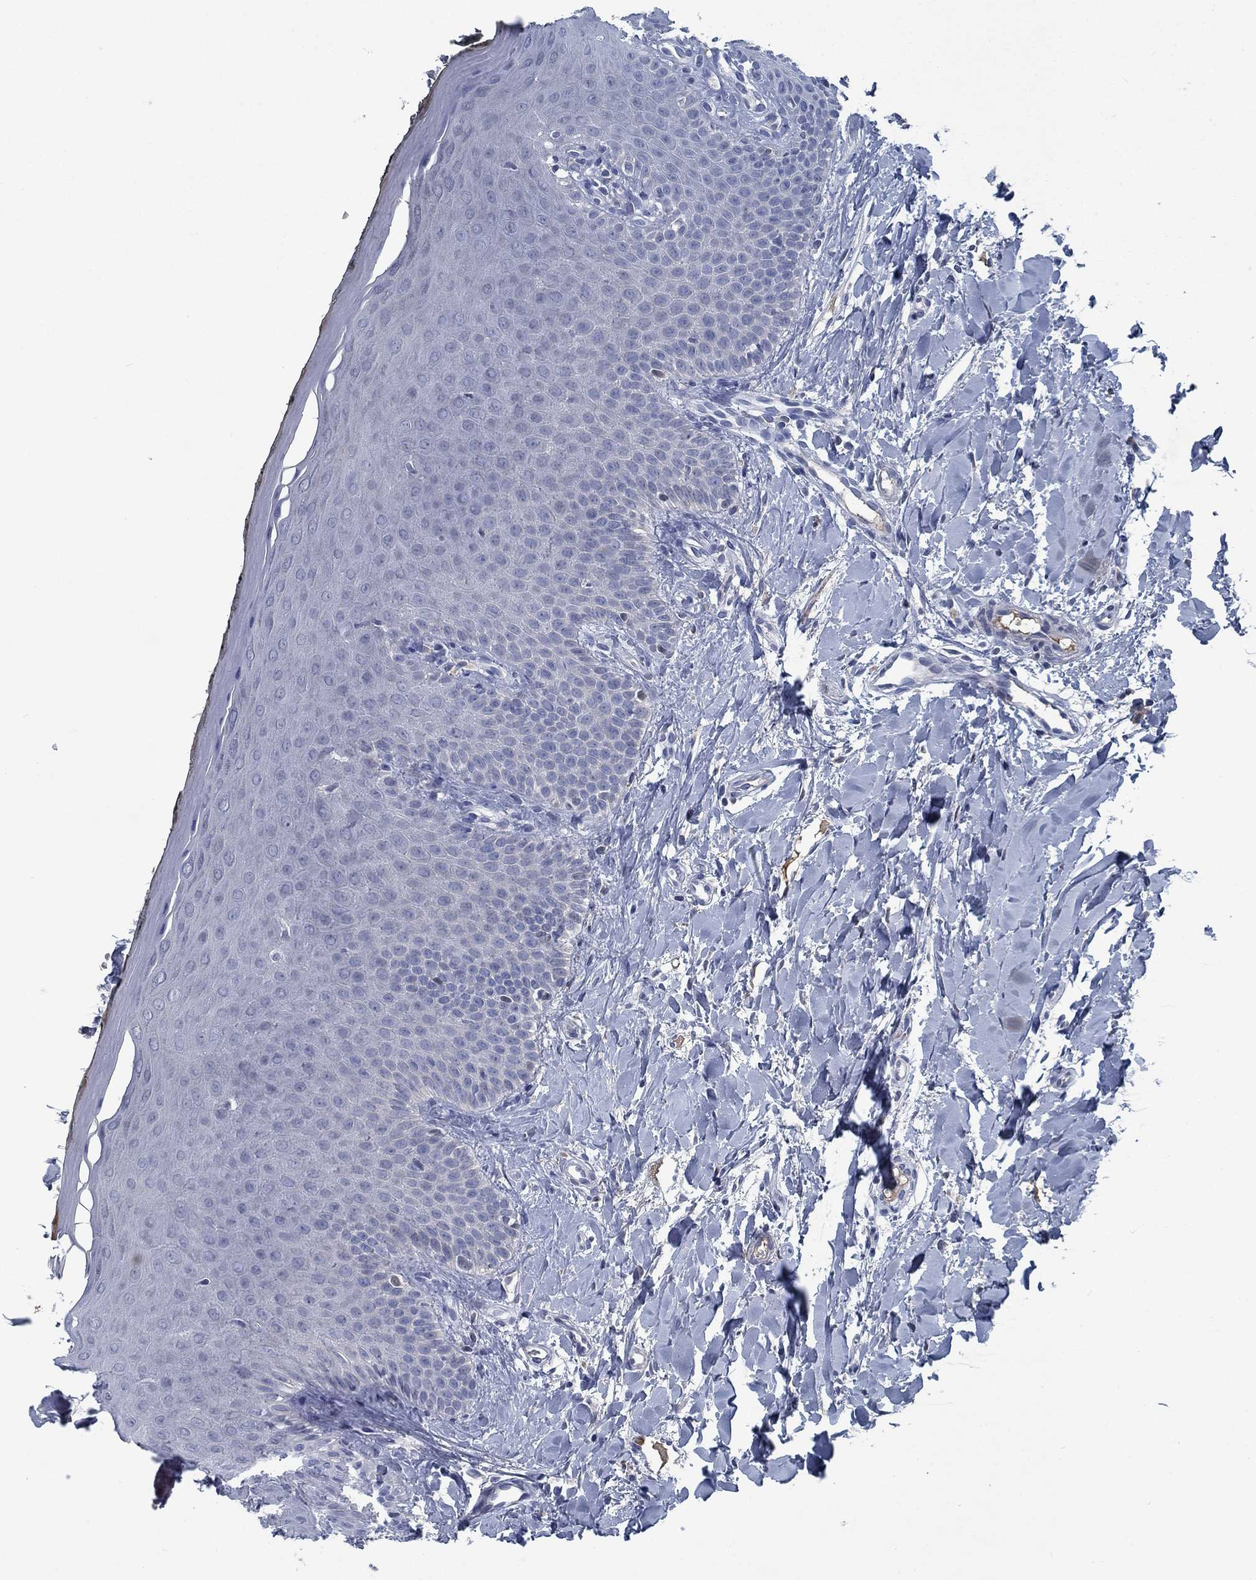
{"staining": {"intensity": "negative", "quantity": "none", "location": "none"}, "tissue": "oral mucosa", "cell_type": "Squamous epithelial cells", "image_type": "normal", "snomed": [{"axis": "morphology", "description": "Normal tissue, NOS"}, {"axis": "topography", "description": "Oral tissue"}], "caption": "DAB immunohistochemical staining of unremarkable human oral mucosa reveals no significant staining in squamous epithelial cells. (DAB IHC with hematoxylin counter stain).", "gene": "PNMA8A", "patient": {"sex": "female", "age": 43}}